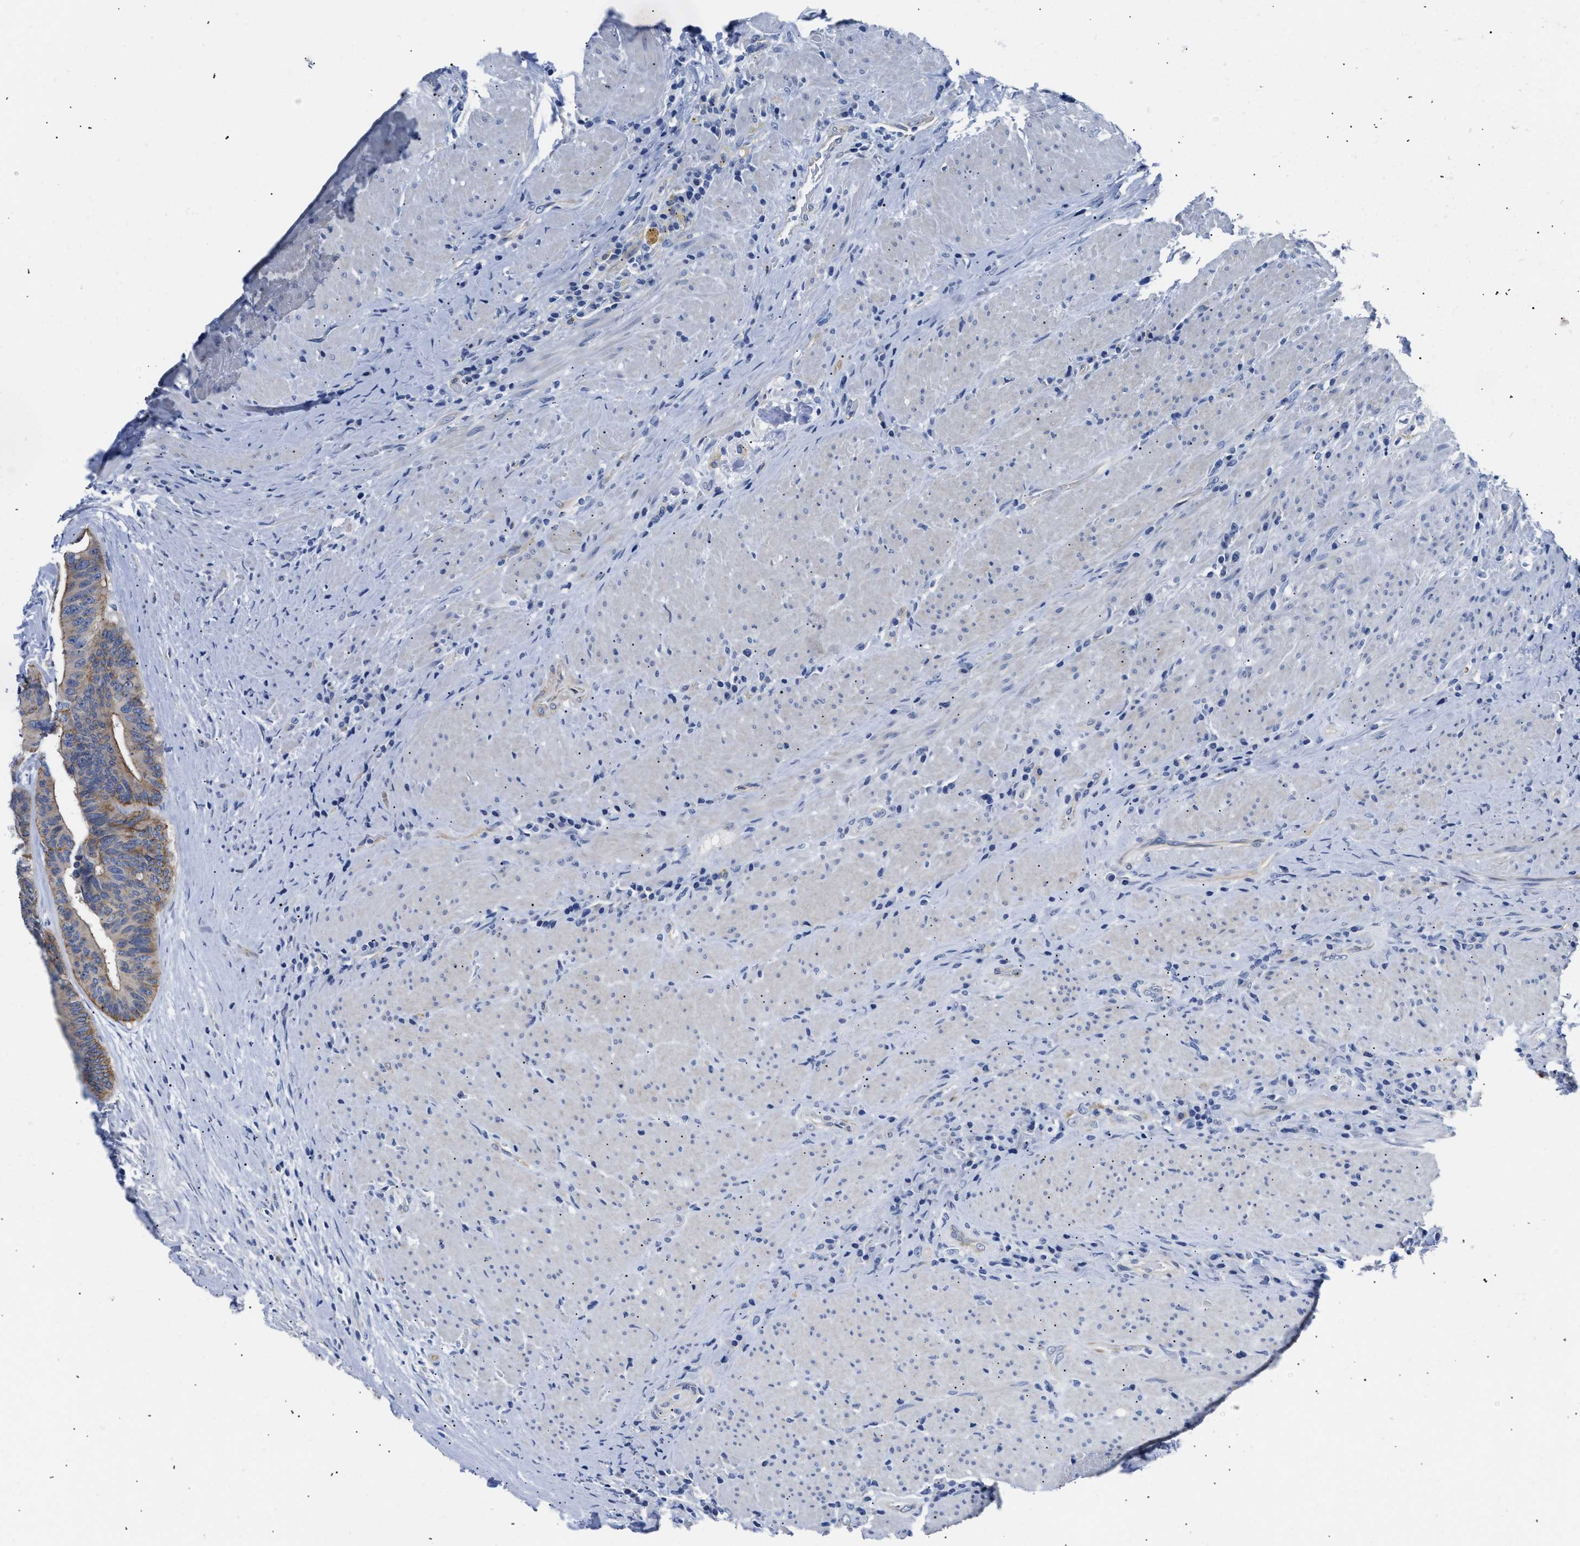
{"staining": {"intensity": "moderate", "quantity": "25%-75%", "location": "cytoplasmic/membranous"}, "tissue": "colorectal cancer", "cell_type": "Tumor cells", "image_type": "cancer", "snomed": [{"axis": "morphology", "description": "Adenocarcinoma, NOS"}, {"axis": "topography", "description": "Rectum"}], "caption": "High-magnification brightfield microscopy of adenocarcinoma (colorectal) stained with DAB (3,3'-diaminobenzidine) (brown) and counterstained with hematoxylin (blue). tumor cells exhibit moderate cytoplasmic/membranous positivity is identified in about25%-75% of cells. Immunohistochemistry stains the protein in brown and the nuclei are stained blue.", "gene": "TRIM29", "patient": {"sex": "male", "age": 72}}